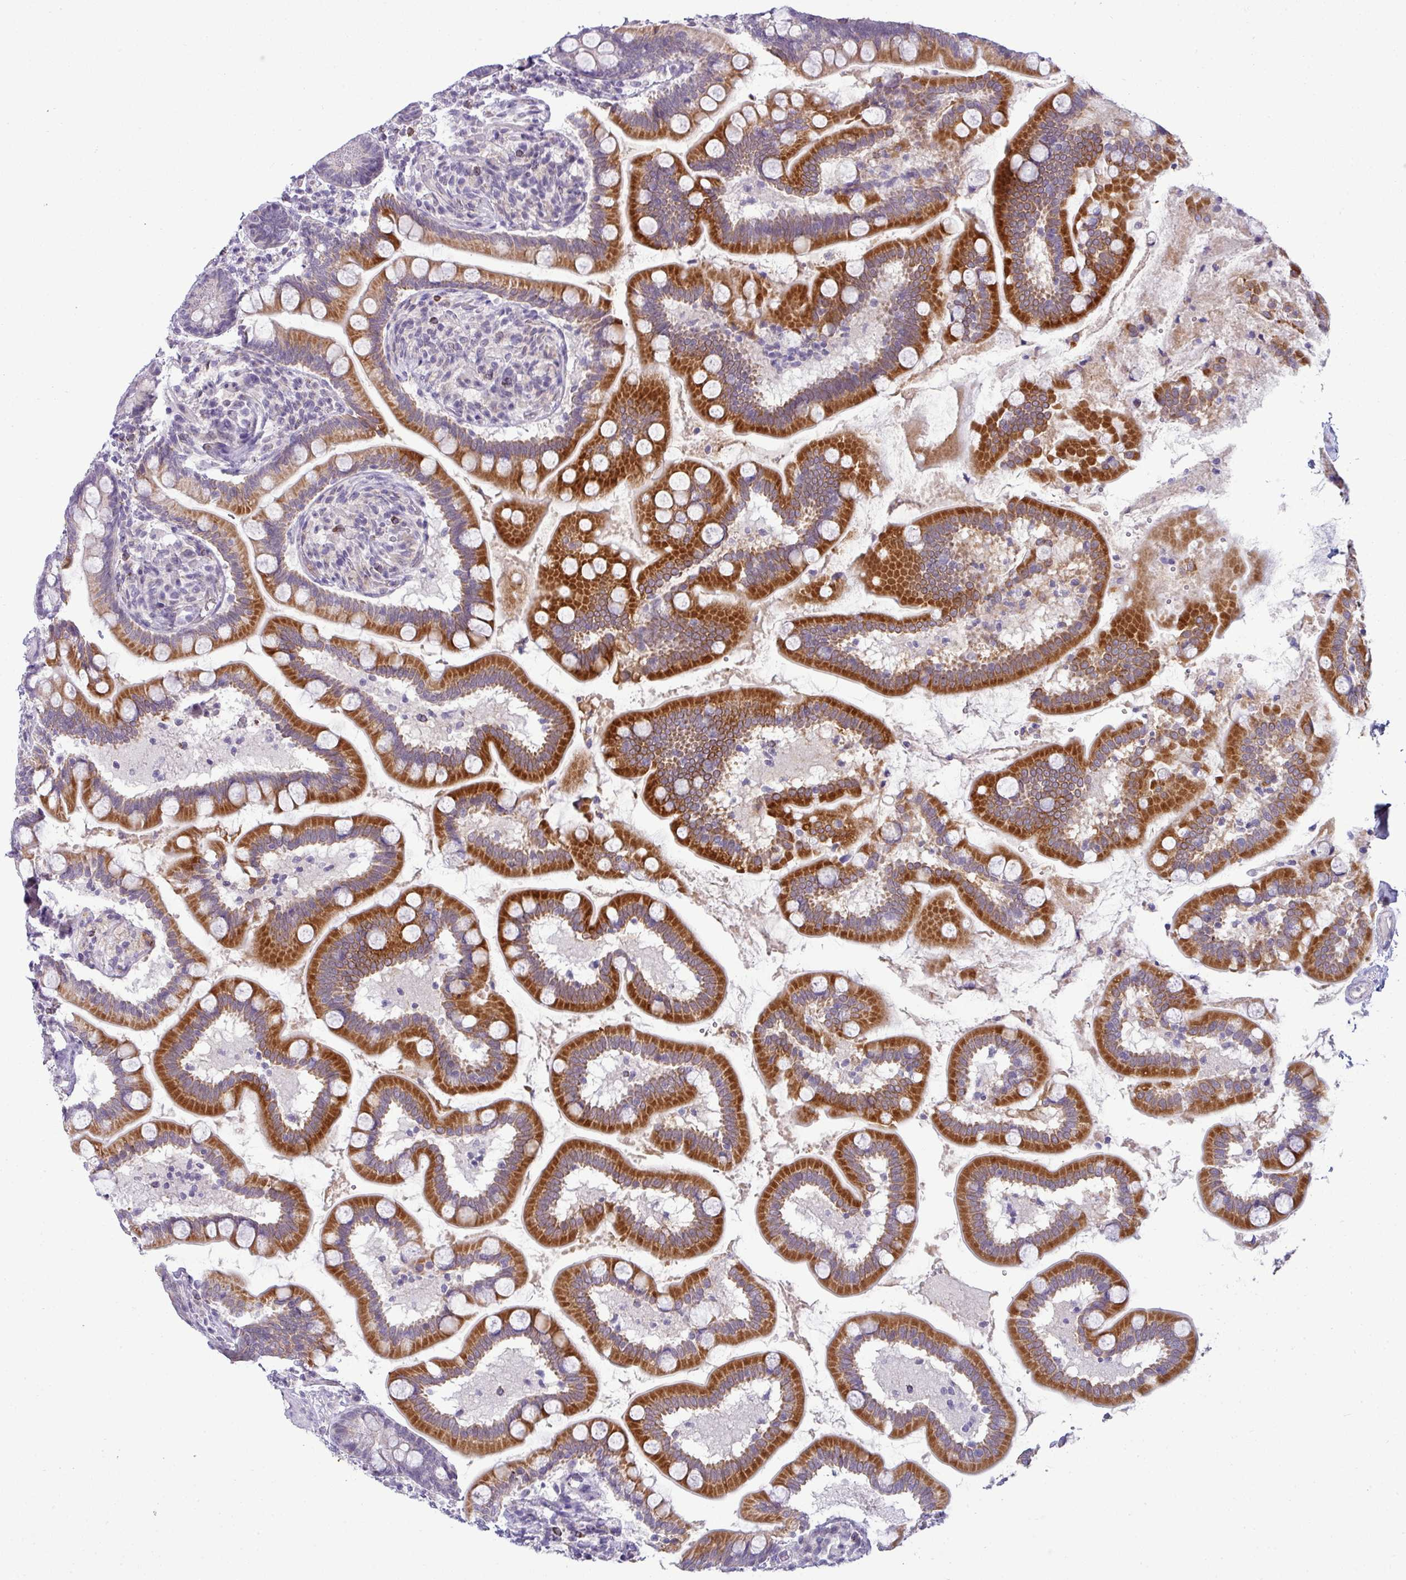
{"staining": {"intensity": "strong", "quantity": "25%-75%", "location": "cytoplasmic/membranous"}, "tissue": "small intestine", "cell_type": "Glandular cells", "image_type": "normal", "snomed": [{"axis": "morphology", "description": "Normal tissue, NOS"}, {"axis": "topography", "description": "Small intestine"}], "caption": "Protein expression analysis of benign small intestine demonstrates strong cytoplasmic/membranous expression in about 25%-75% of glandular cells.", "gene": "HBEGF", "patient": {"sex": "female", "age": 64}}